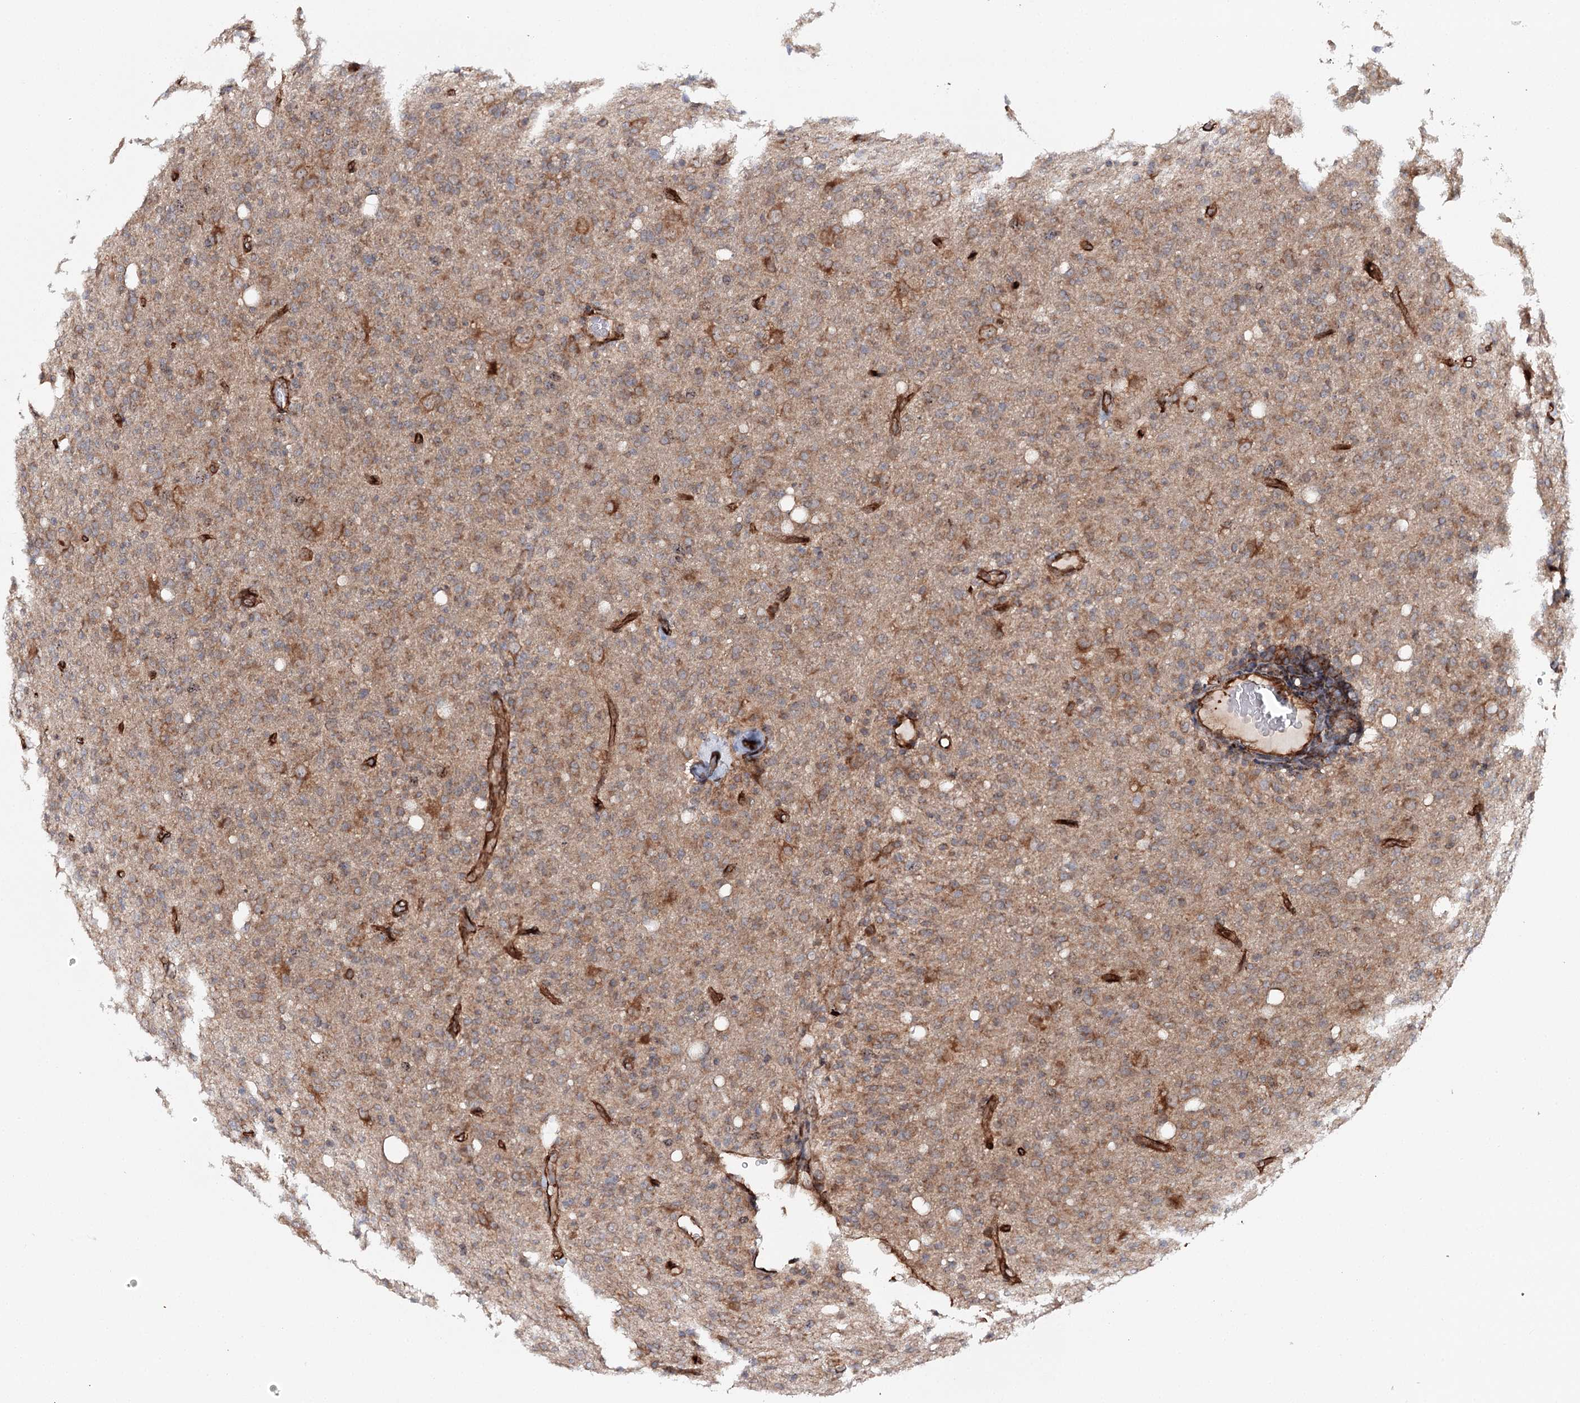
{"staining": {"intensity": "moderate", "quantity": ">75%", "location": "cytoplasmic/membranous"}, "tissue": "glioma", "cell_type": "Tumor cells", "image_type": "cancer", "snomed": [{"axis": "morphology", "description": "Glioma, malignant, High grade"}, {"axis": "topography", "description": "Brain"}], "caption": "Immunohistochemistry (IHC) photomicrograph of neoplastic tissue: glioma stained using immunohistochemistry (IHC) reveals medium levels of moderate protein expression localized specifically in the cytoplasmic/membranous of tumor cells, appearing as a cytoplasmic/membranous brown color.", "gene": "MKNK1", "patient": {"sex": "female", "age": 57}}